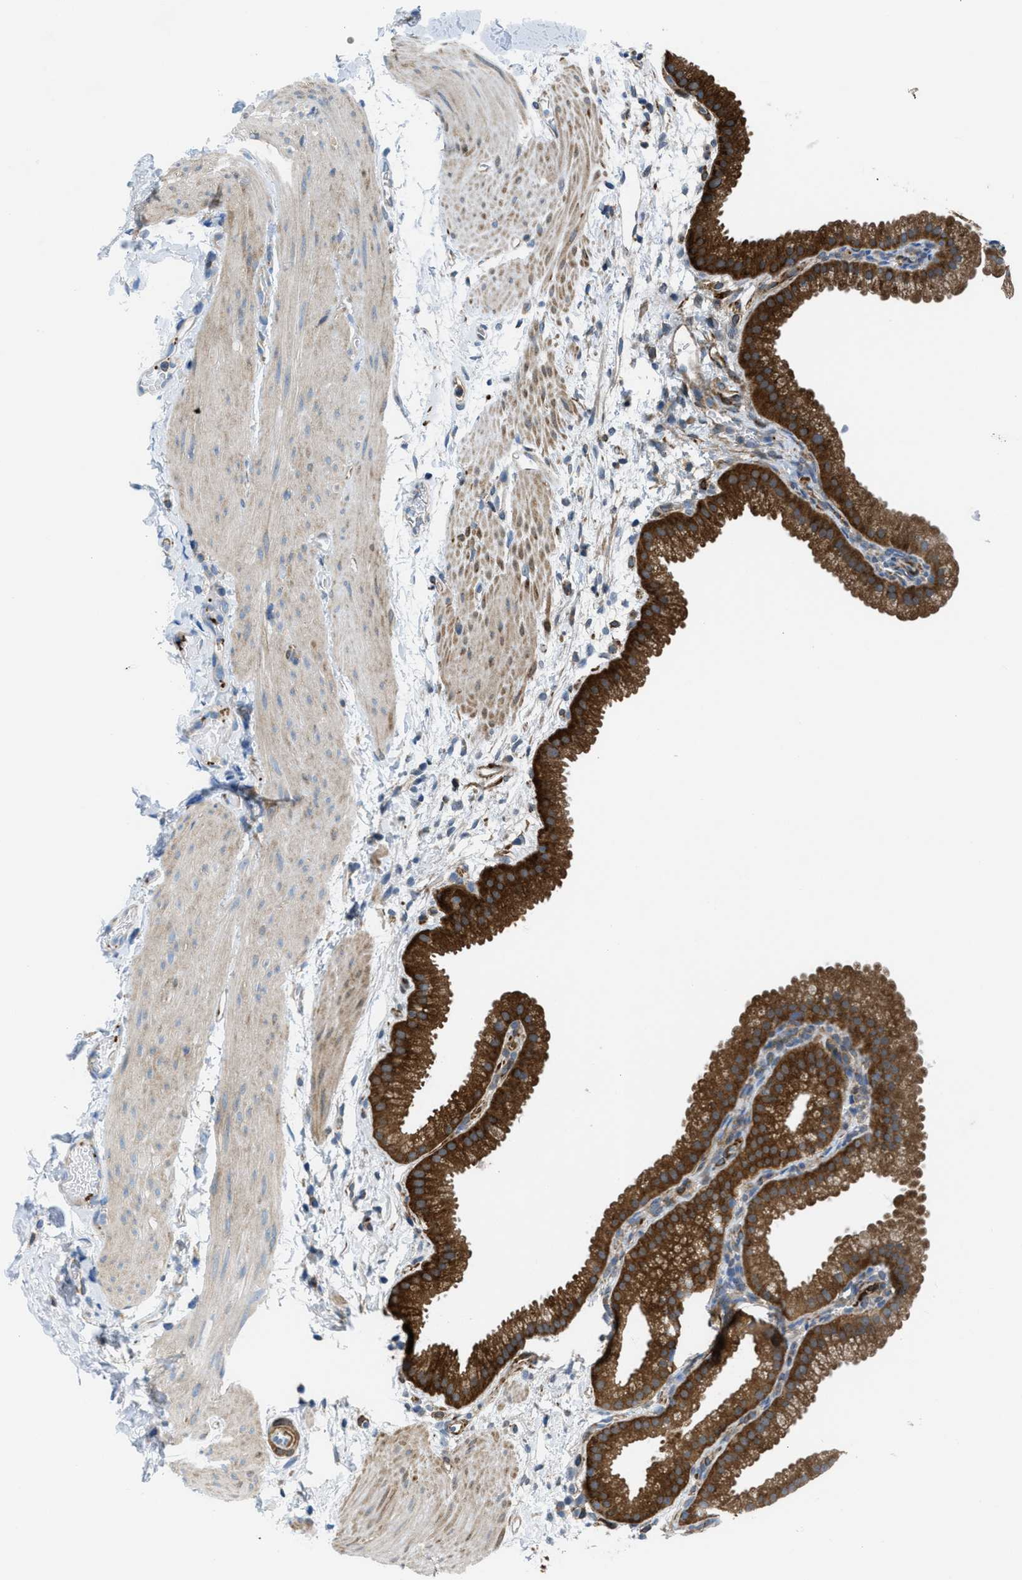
{"staining": {"intensity": "strong", "quantity": ">75%", "location": "cytoplasmic/membranous"}, "tissue": "gallbladder", "cell_type": "Glandular cells", "image_type": "normal", "snomed": [{"axis": "morphology", "description": "Normal tissue, NOS"}, {"axis": "topography", "description": "Gallbladder"}], "caption": "A high amount of strong cytoplasmic/membranous expression is present in about >75% of glandular cells in benign gallbladder. (DAB (3,3'-diaminobenzidine) IHC, brown staining for protein, blue staining for nuclei).", "gene": "MAPRE2", "patient": {"sex": "female", "age": 64}}